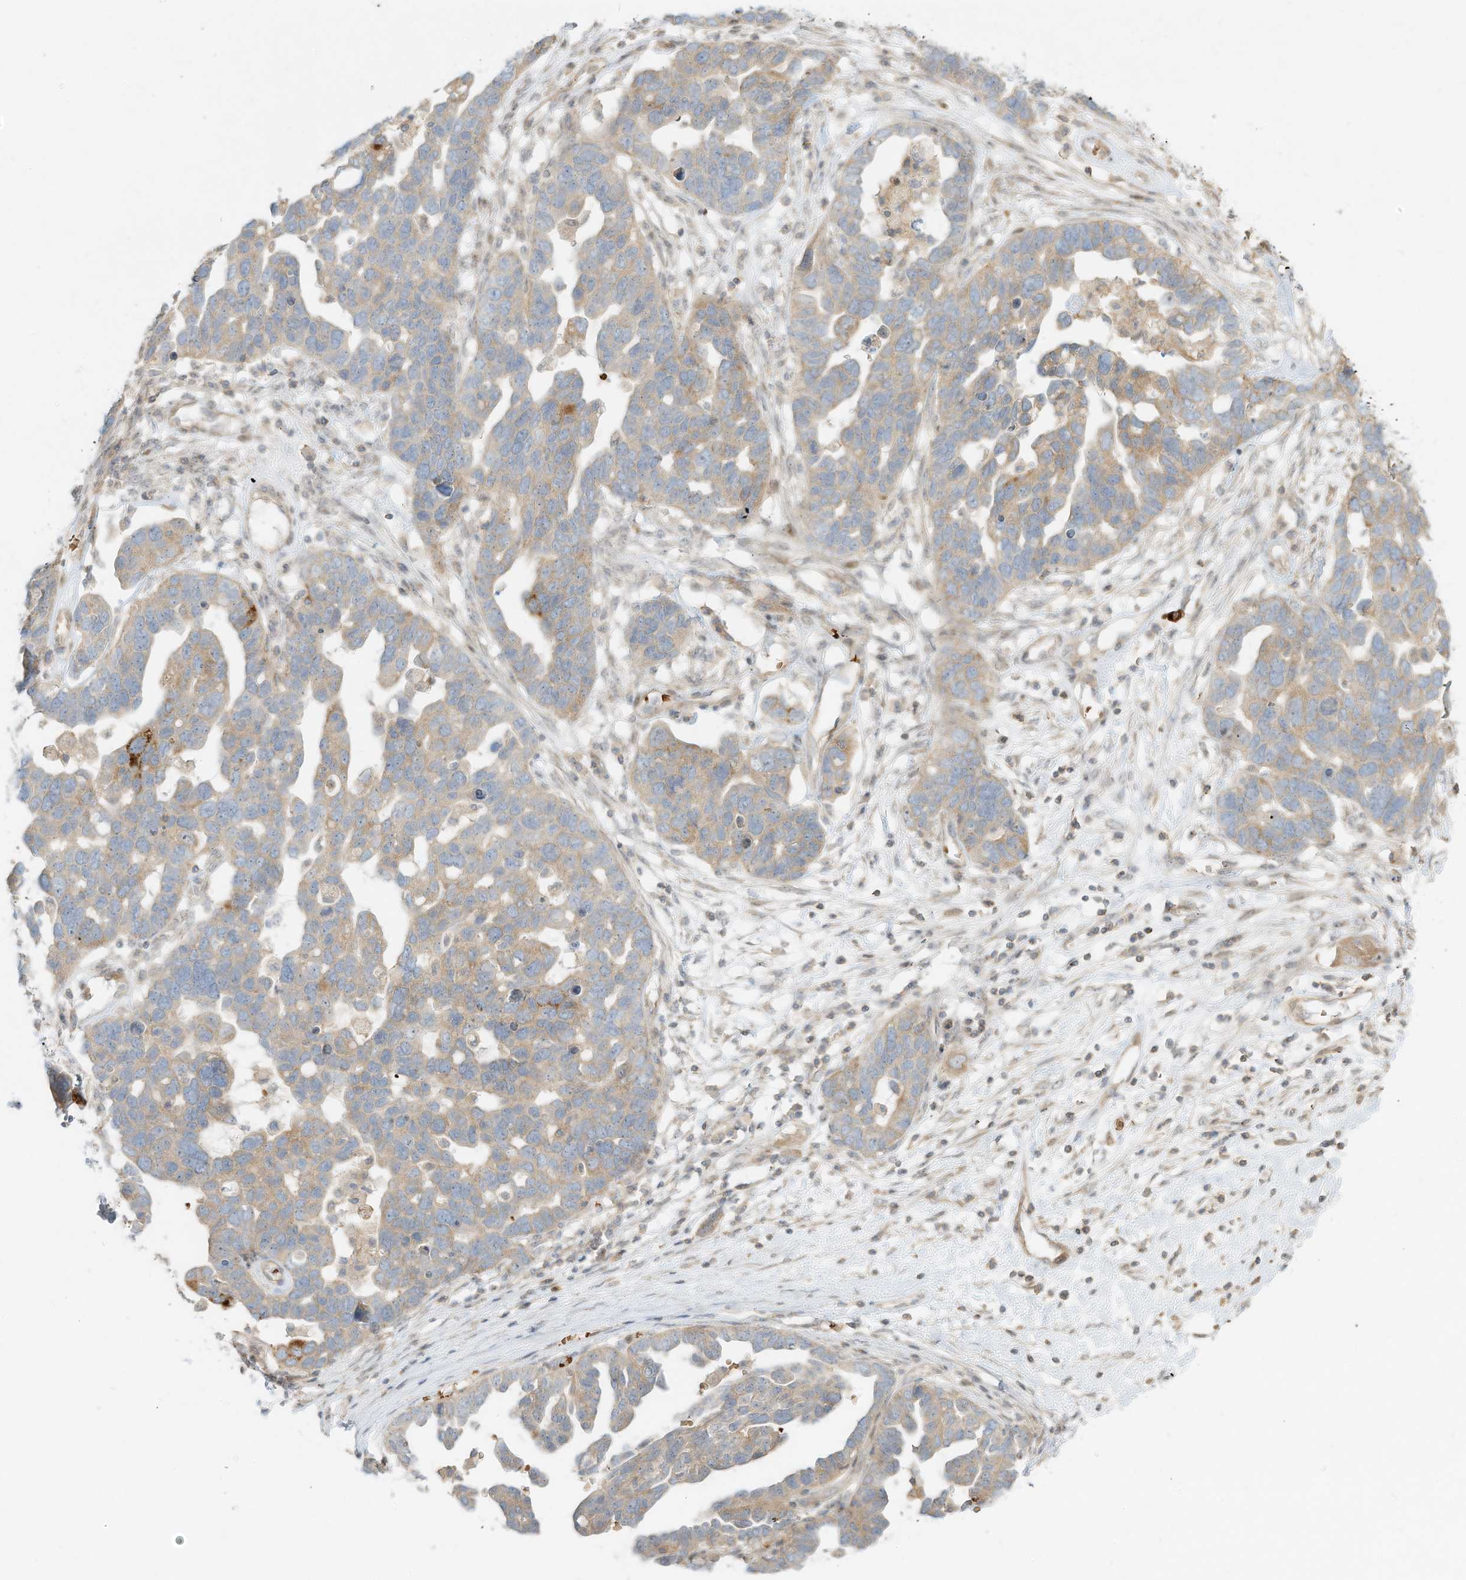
{"staining": {"intensity": "weak", "quantity": "25%-75%", "location": "cytoplasmic/membranous"}, "tissue": "ovarian cancer", "cell_type": "Tumor cells", "image_type": "cancer", "snomed": [{"axis": "morphology", "description": "Cystadenocarcinoma, serous, NOS"}, {"axis": "topography", "description": "Ovary"}], "caption": "Ovarian cancer stained for a protein displays weak cytoplasmic/membranous positivity in tumor cells.", "gene": "OFD1", "patient": {"sex": "female", "age": 54}}